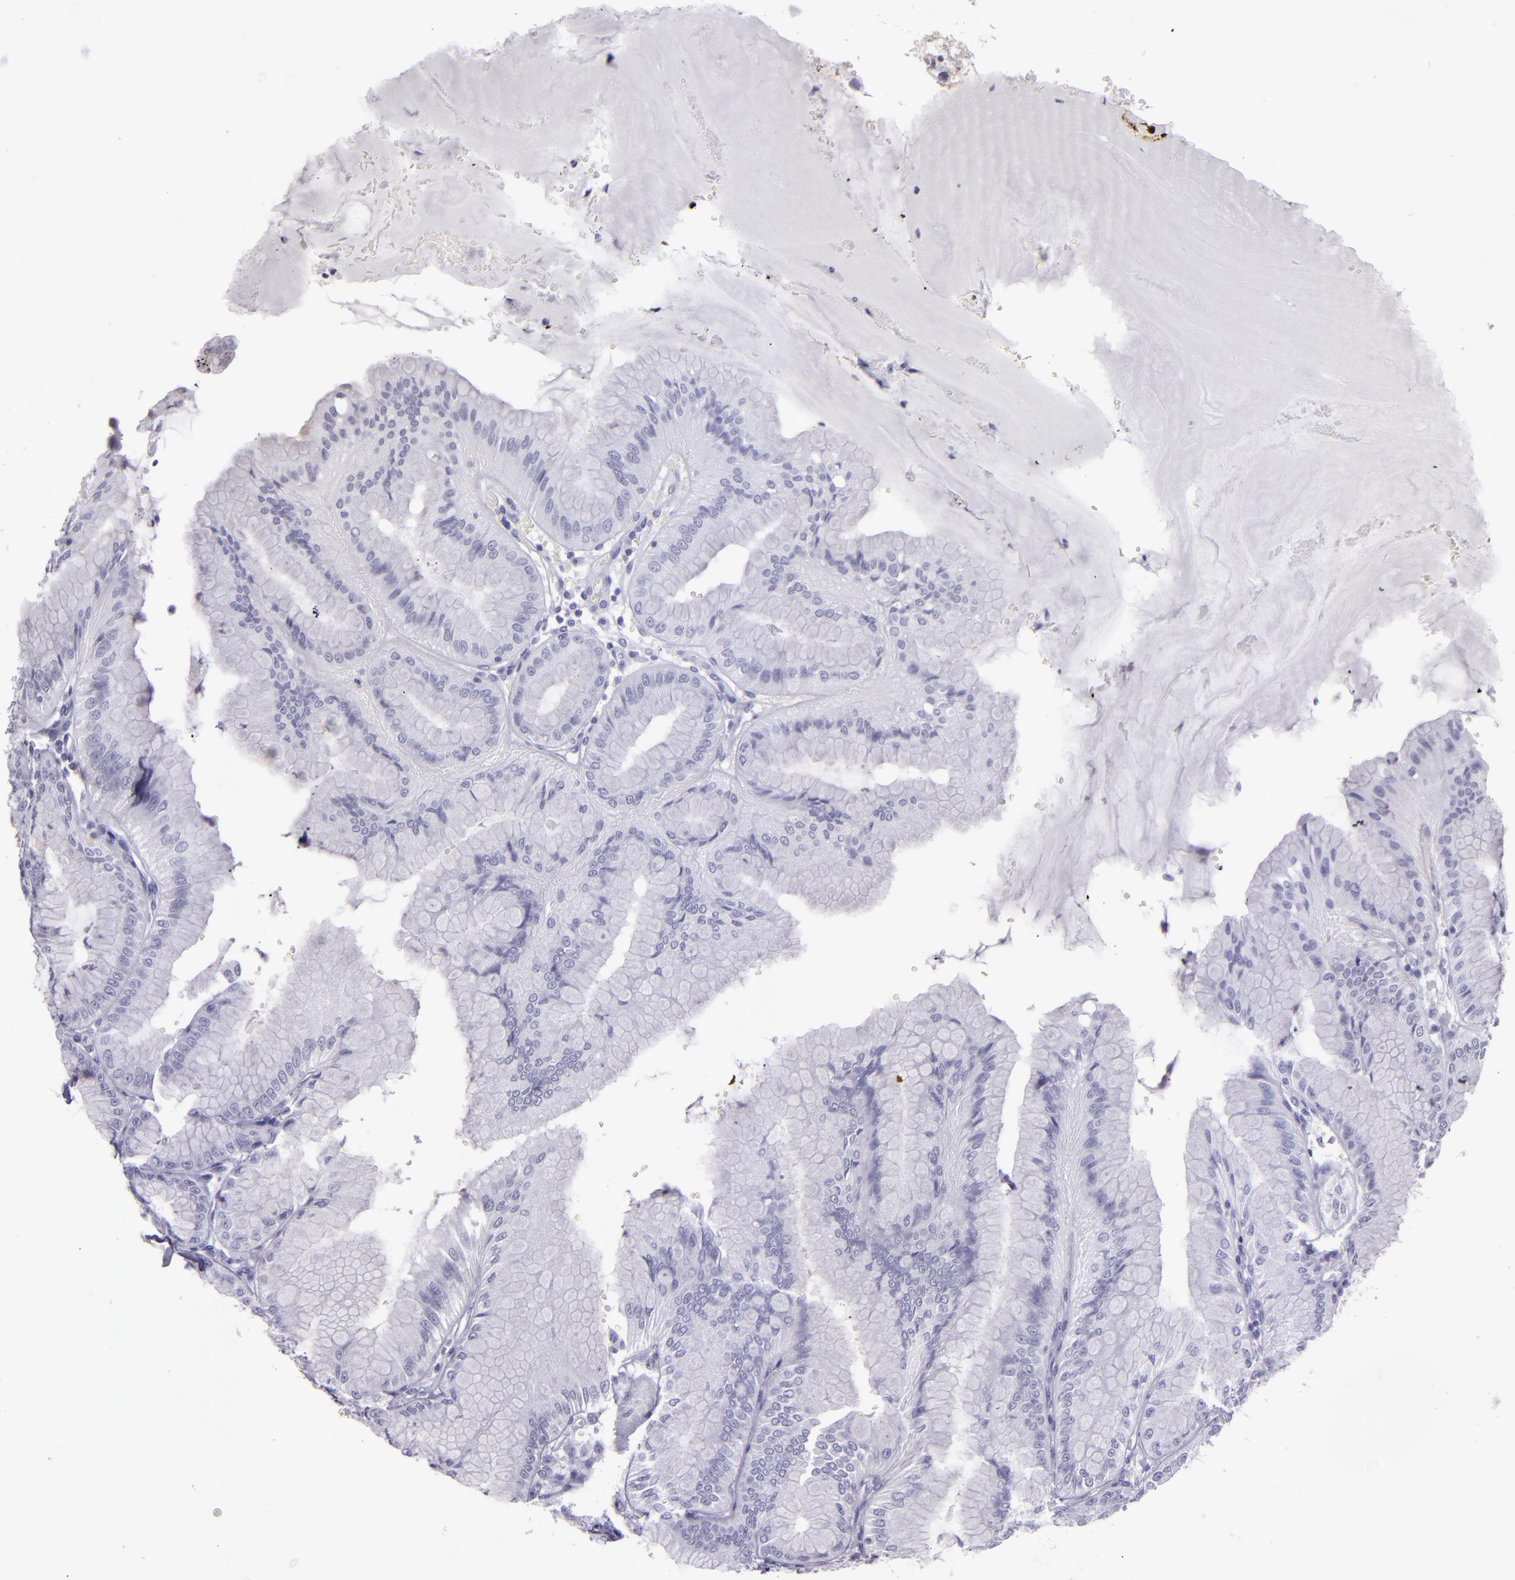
{"staining": {"intensity": "negative", "quantity": "none", "location": "none"}, "tissue": "stomach", "cell_type": "Glandular cells", "image_type": "normal", "snomed": [{"axis": "morphology", "description": "Normal tissue, NOS"}, {"axis": "topography", "description": "Stomach, lower"}], "caption": "The immunohistochemistry (IHC) histopathology image has no significant staining in glandular cells of stomach.", "gene": "SNCB", "patient": {"sex": "male", "age": 71}}